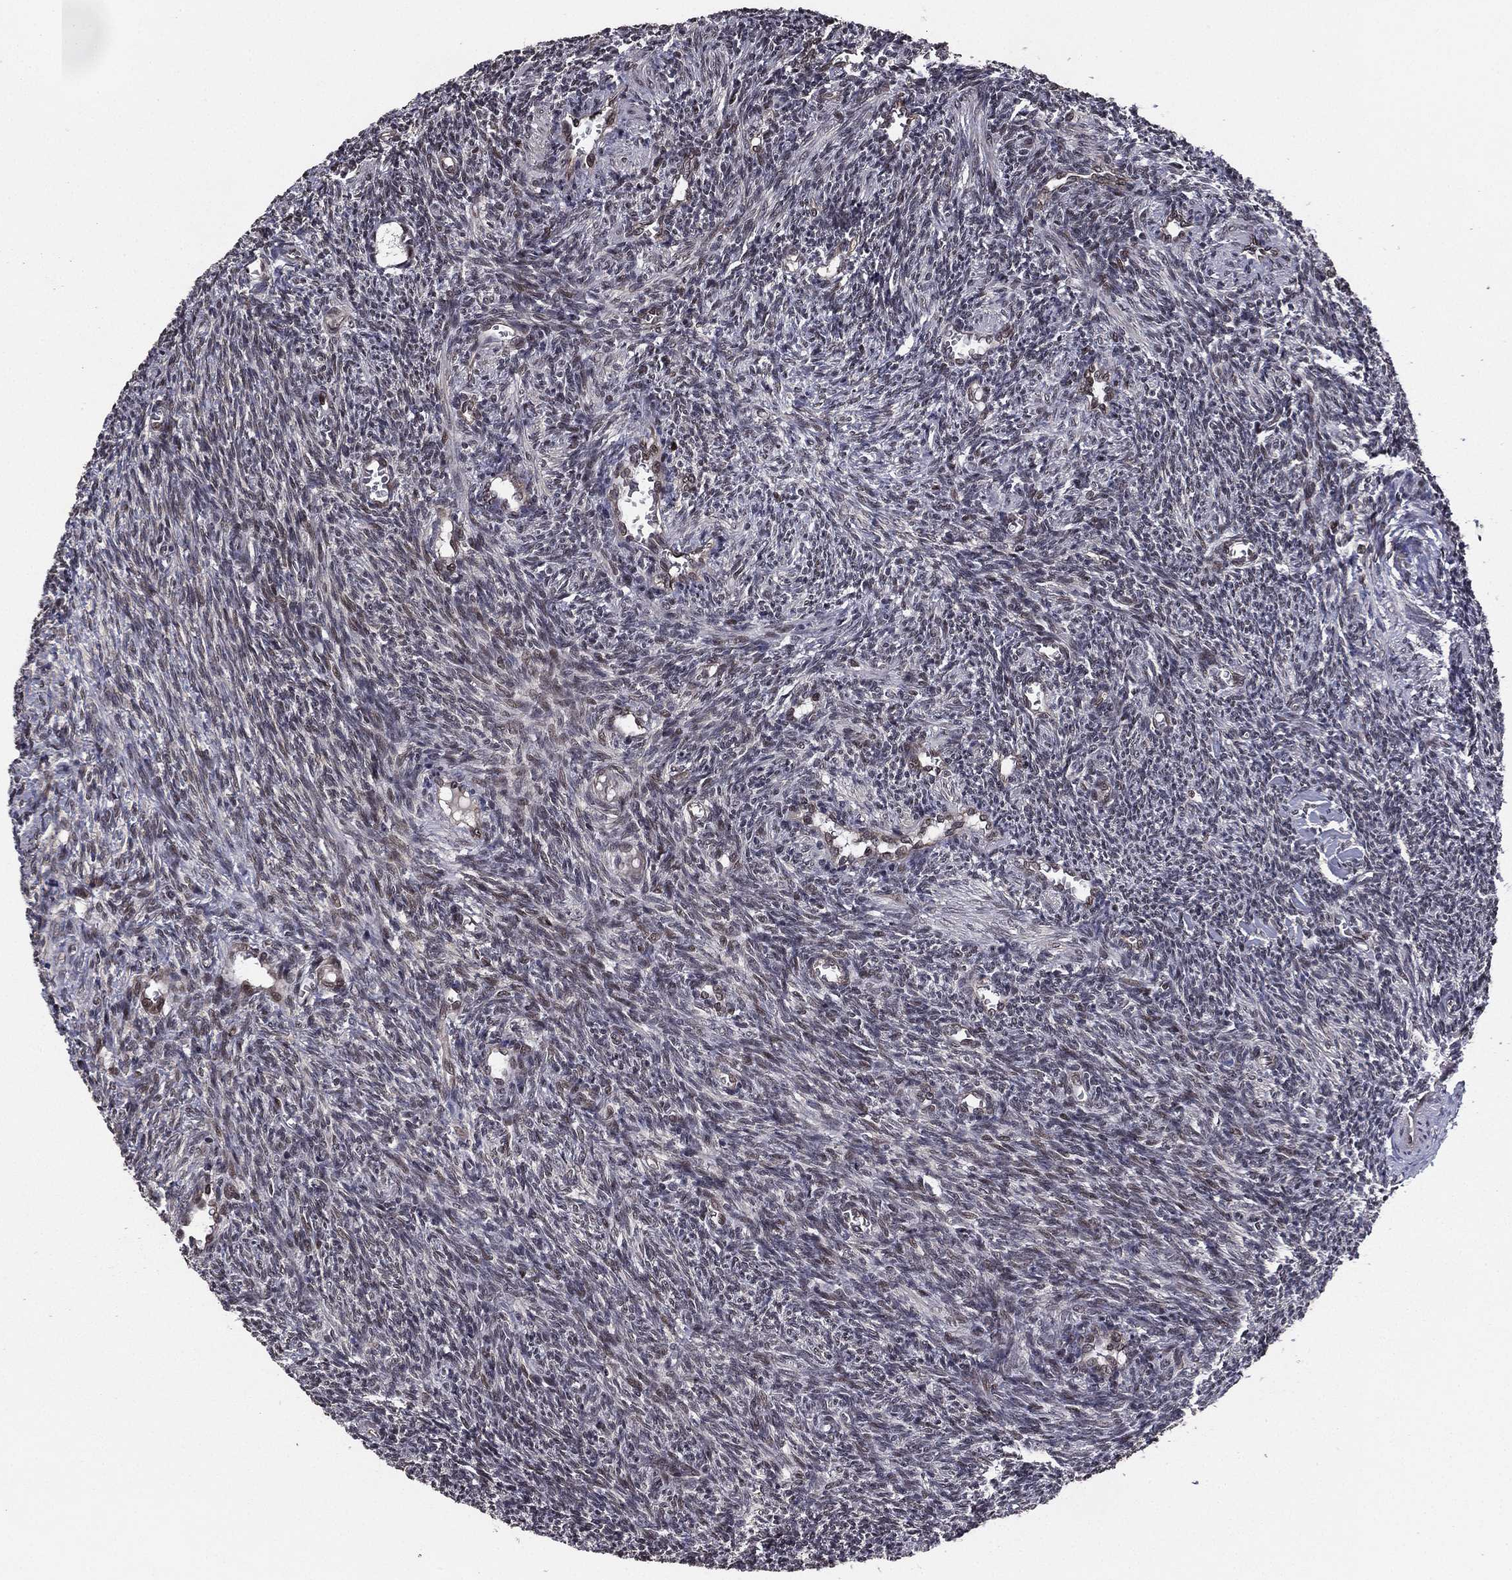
{"staining": {"intensity": "negative", "quantity": "none", "location": "none"}, "tissue": "ovary", "cell_type": "Follicle cells", "image_type": "normal", "snomed": [{"axis": "morphology", "description": "Normal tissue, NOS"}, {"axis": "topography", "description": "Ovary"}], "caption": "DAB immunohistochemical staining of benign ovary displays no significant positivity in follicle cells. (Stains: DAB immunohistochemistry (IHC) with hematoxylin counter stain, Microscopy: brightfield microscopy at high magnification).", "gene": "RARB", "patient": {"sex": "female", "age": 27}}